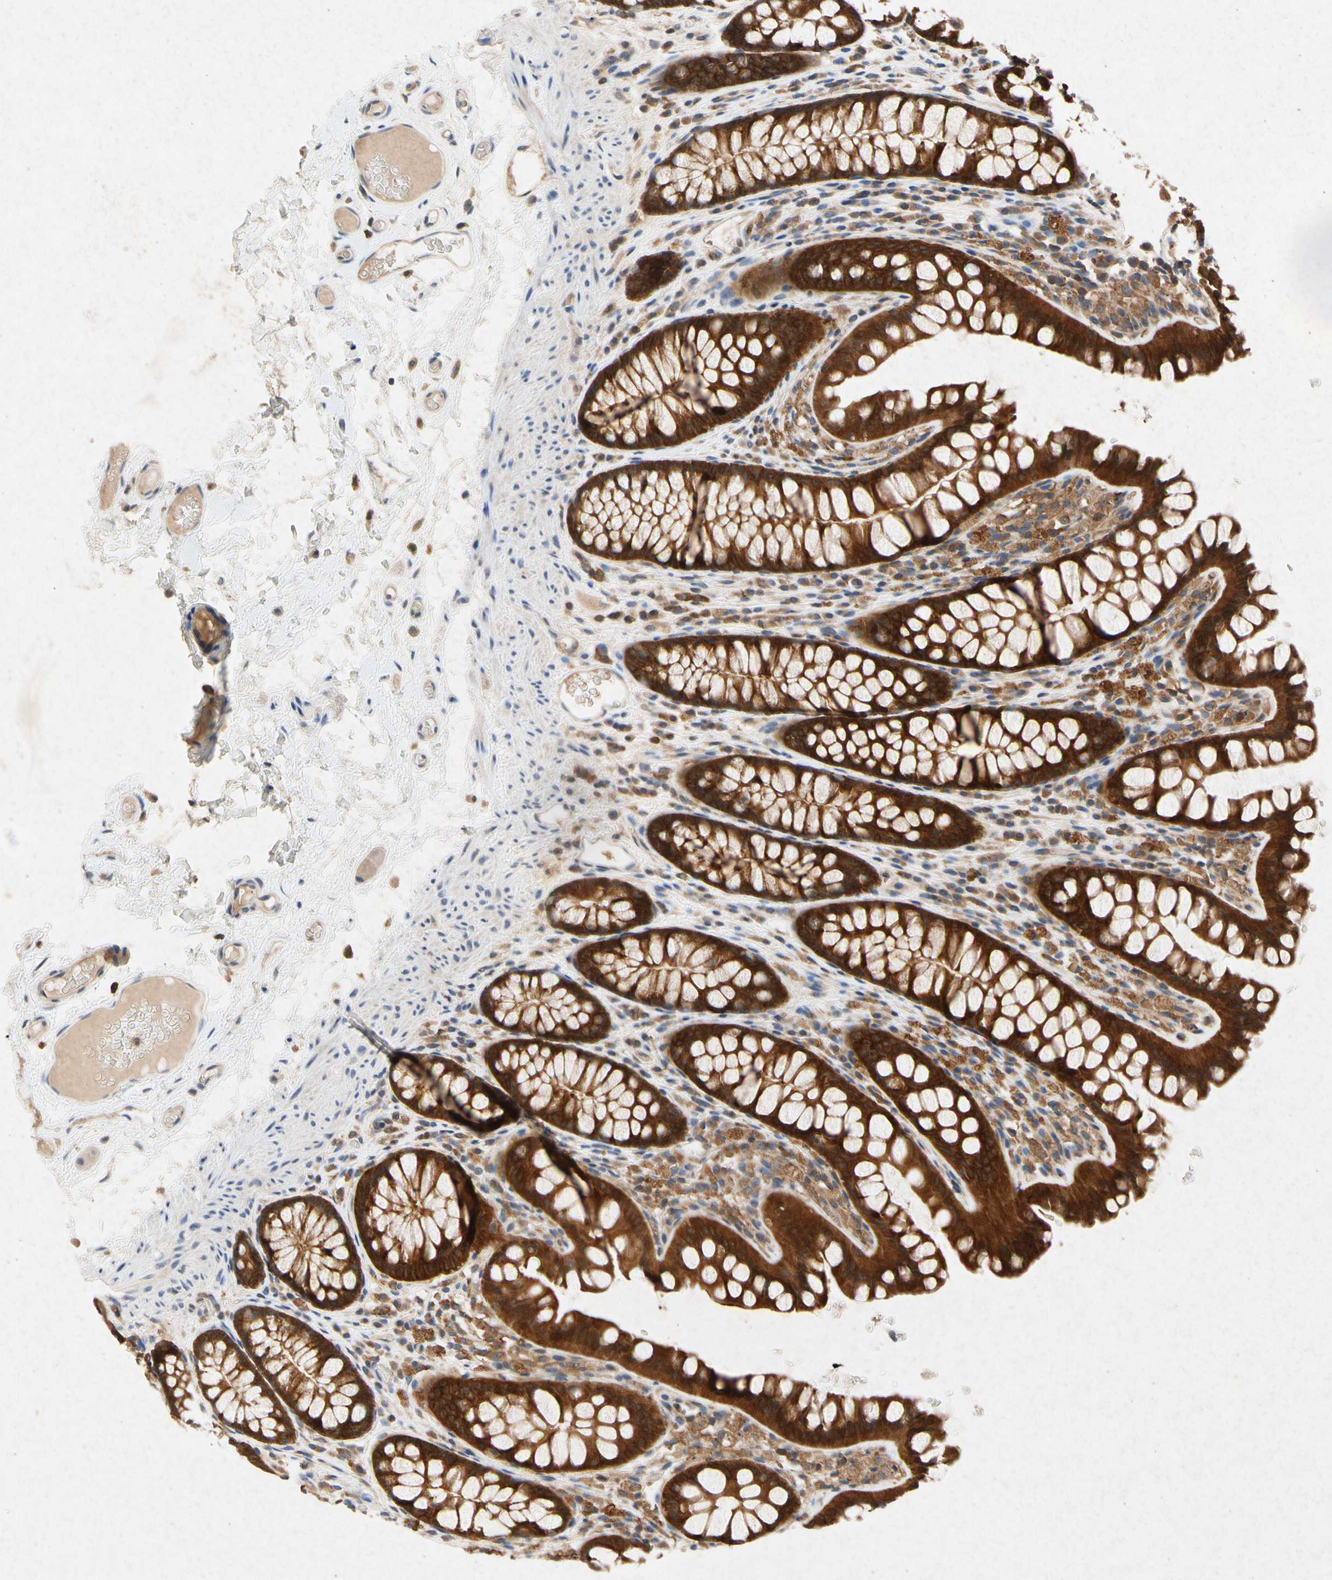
{"staining": {"intensity": "moderate", "quantity": ">75%", "location": "cytoplasmic/membranous"}, "tissue": "colon", "cell_type": "Endothelial cells", "image_type": "normal", "snomed": [{"axis": "morphology", "description": "Normal tissue, NOS"}, {"axis": "topography", "description": "Colon"}], "caption": "A high-resolution histopathology image shows immunohistochemistry (IHC) staining of benign colon, which shows moderate cytoplasmic/membranous positivity in about >75% of endothelial cells.", "gene": "RPS6KA1", "patient": {"sex": "female", "age": 55}}